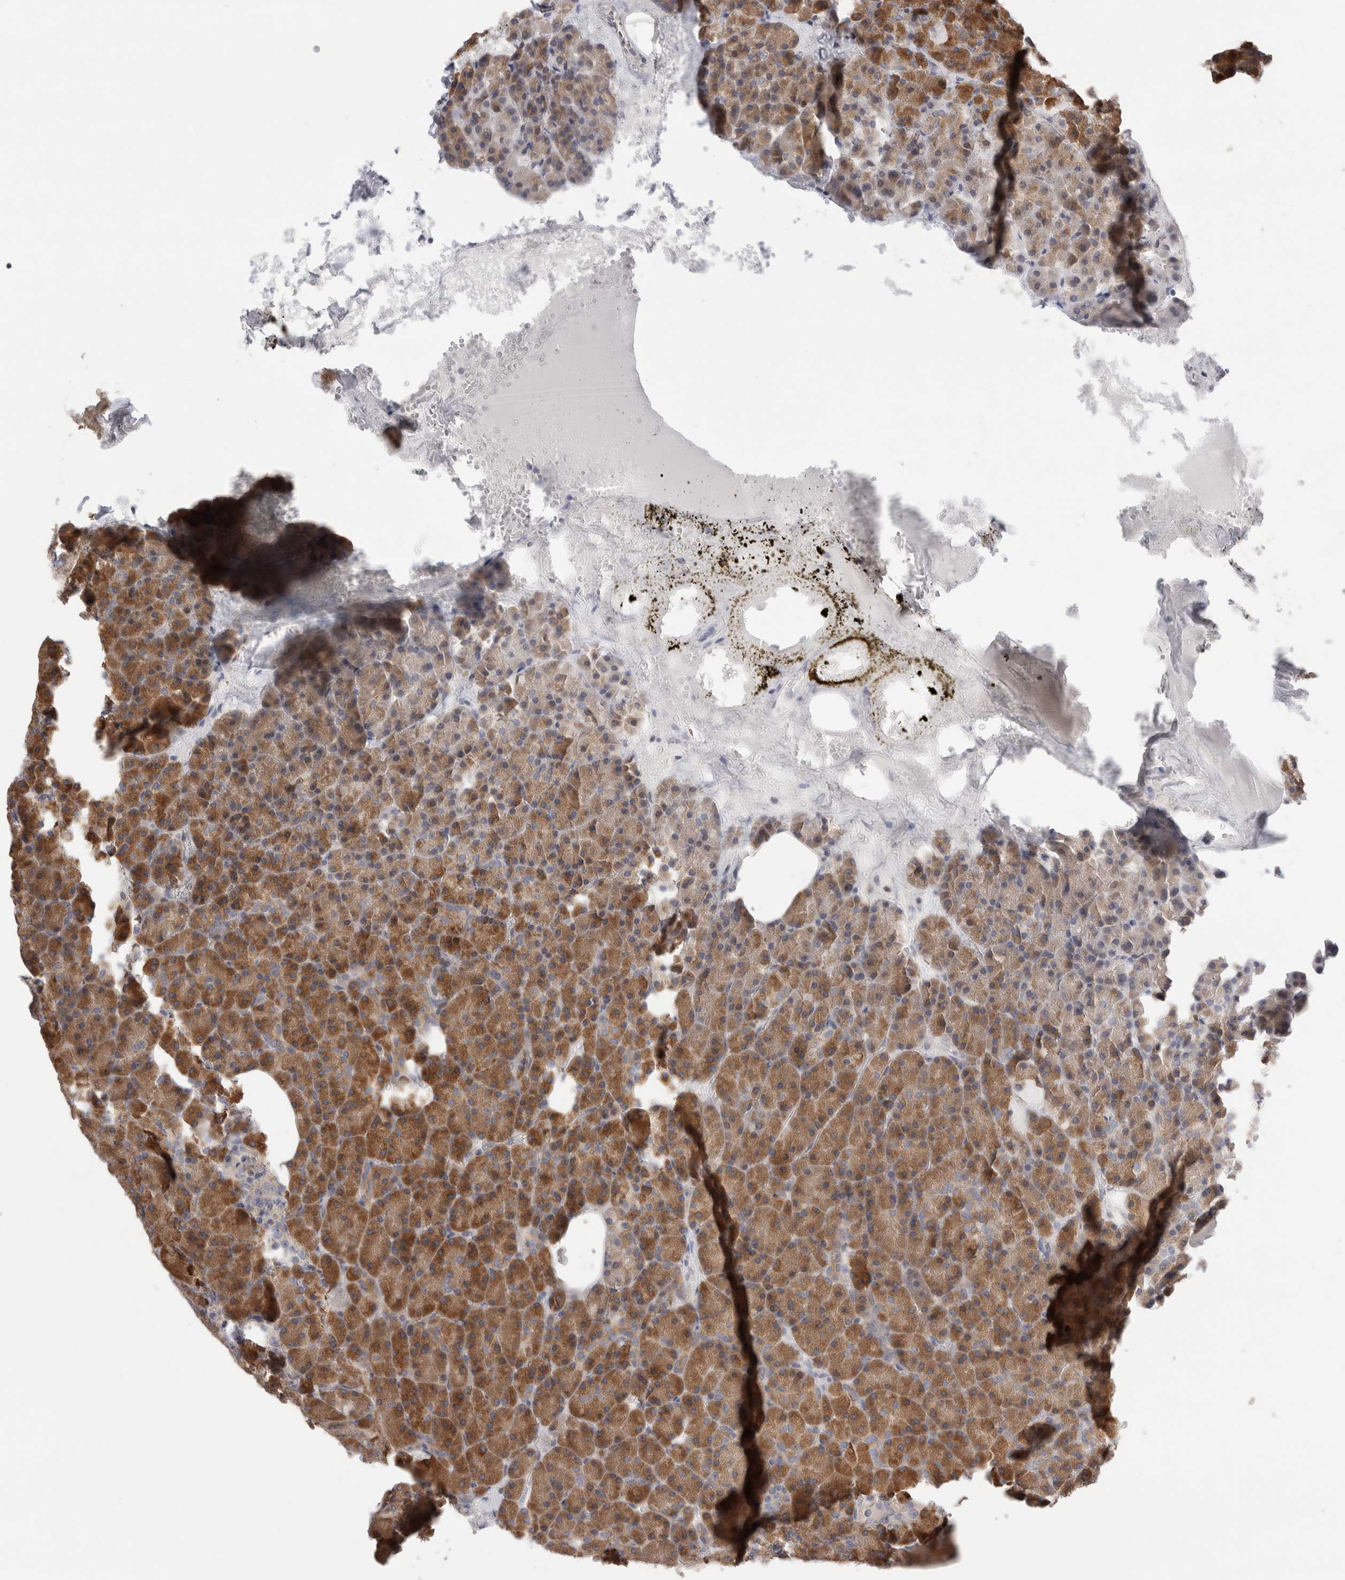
{"staining": {"intensity": "moderate", "quantity": ">75%", "location": "cytoplasmic/membranous"}, "tissue": "pancreas", "cell_type": "Exocrine glandular cells", "image_type": "normal", "snomed": [{"axis": "morphology", "description": "Normal tissue, NOS"}, {"axis": "morphology", "description": "Carcinoid, malignant, NOS"}, {"axis": "topography", "description": "Pancreas"}], "caption": "Moderate cytoplasmic/membranous protein positivity is present in about >75% of exocrine glandular cells in pancreas. (brown staining indicates protein expression, while blue staining denotes nuclei).", "gene": "SYTL5", "patient": {"sex": "female", "age": 35}}